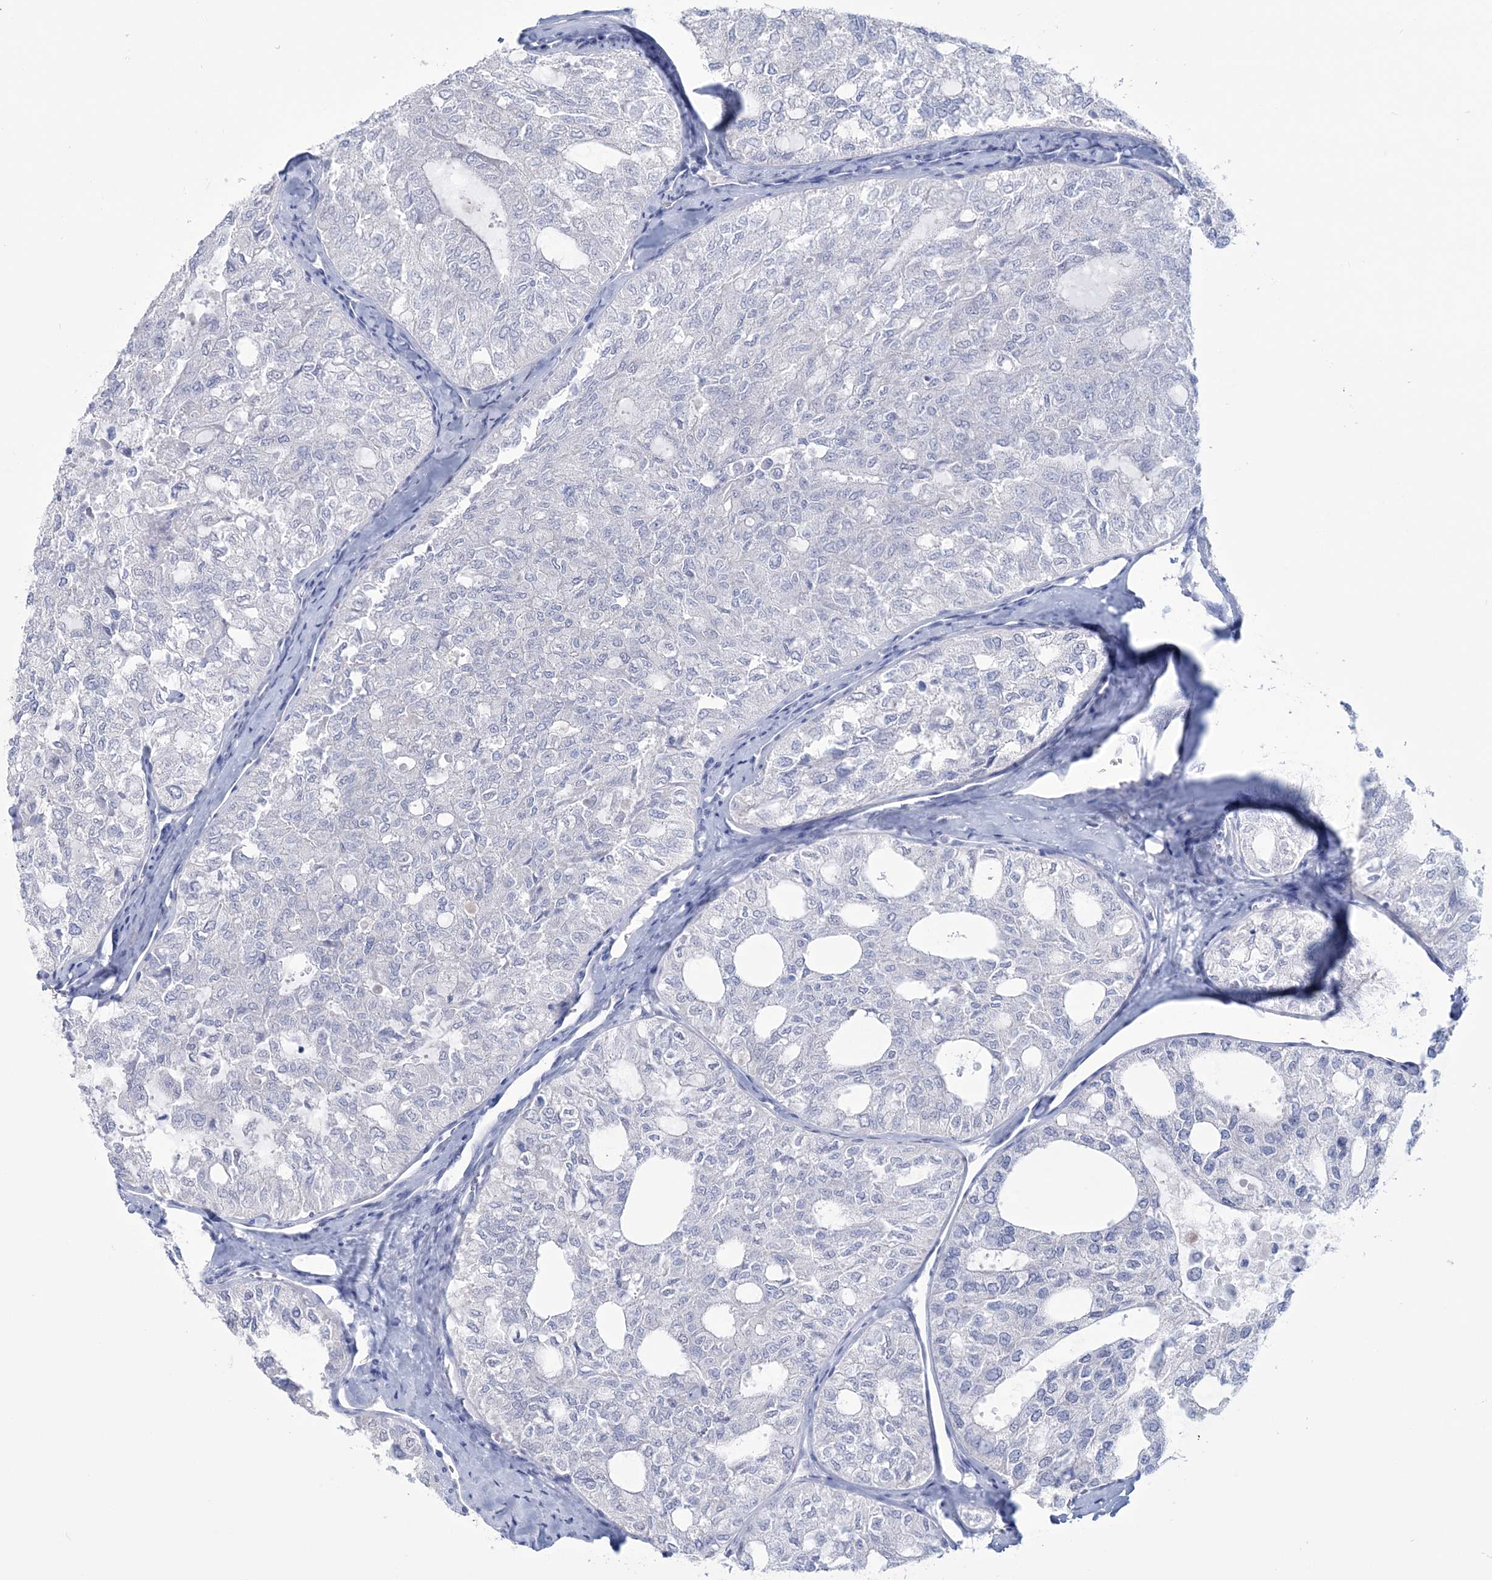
{"staining": {"intensity": "negative", "quantity": "none", "location": "none"}, "tissue": "thyroid cancer", "cell_type": "Tumor cells", "image_type": "cancer", "snomed": [{"axis": "morphology", "description": "Follicular adenoma carcinoma, NOS"}, {"axis": "topography", "description": "Thyroid gland"}], "caption": "Immunohistochemistry of follicular adenoma carcinoma (thyroid) displays no expression in tumor cells. (DAB (3,3'-diaminobenzidine) IHC visualized using brightfield microscopy, high magnification).", "gene": "DPCD", "patient": {"sex": "male", "age": 75}}